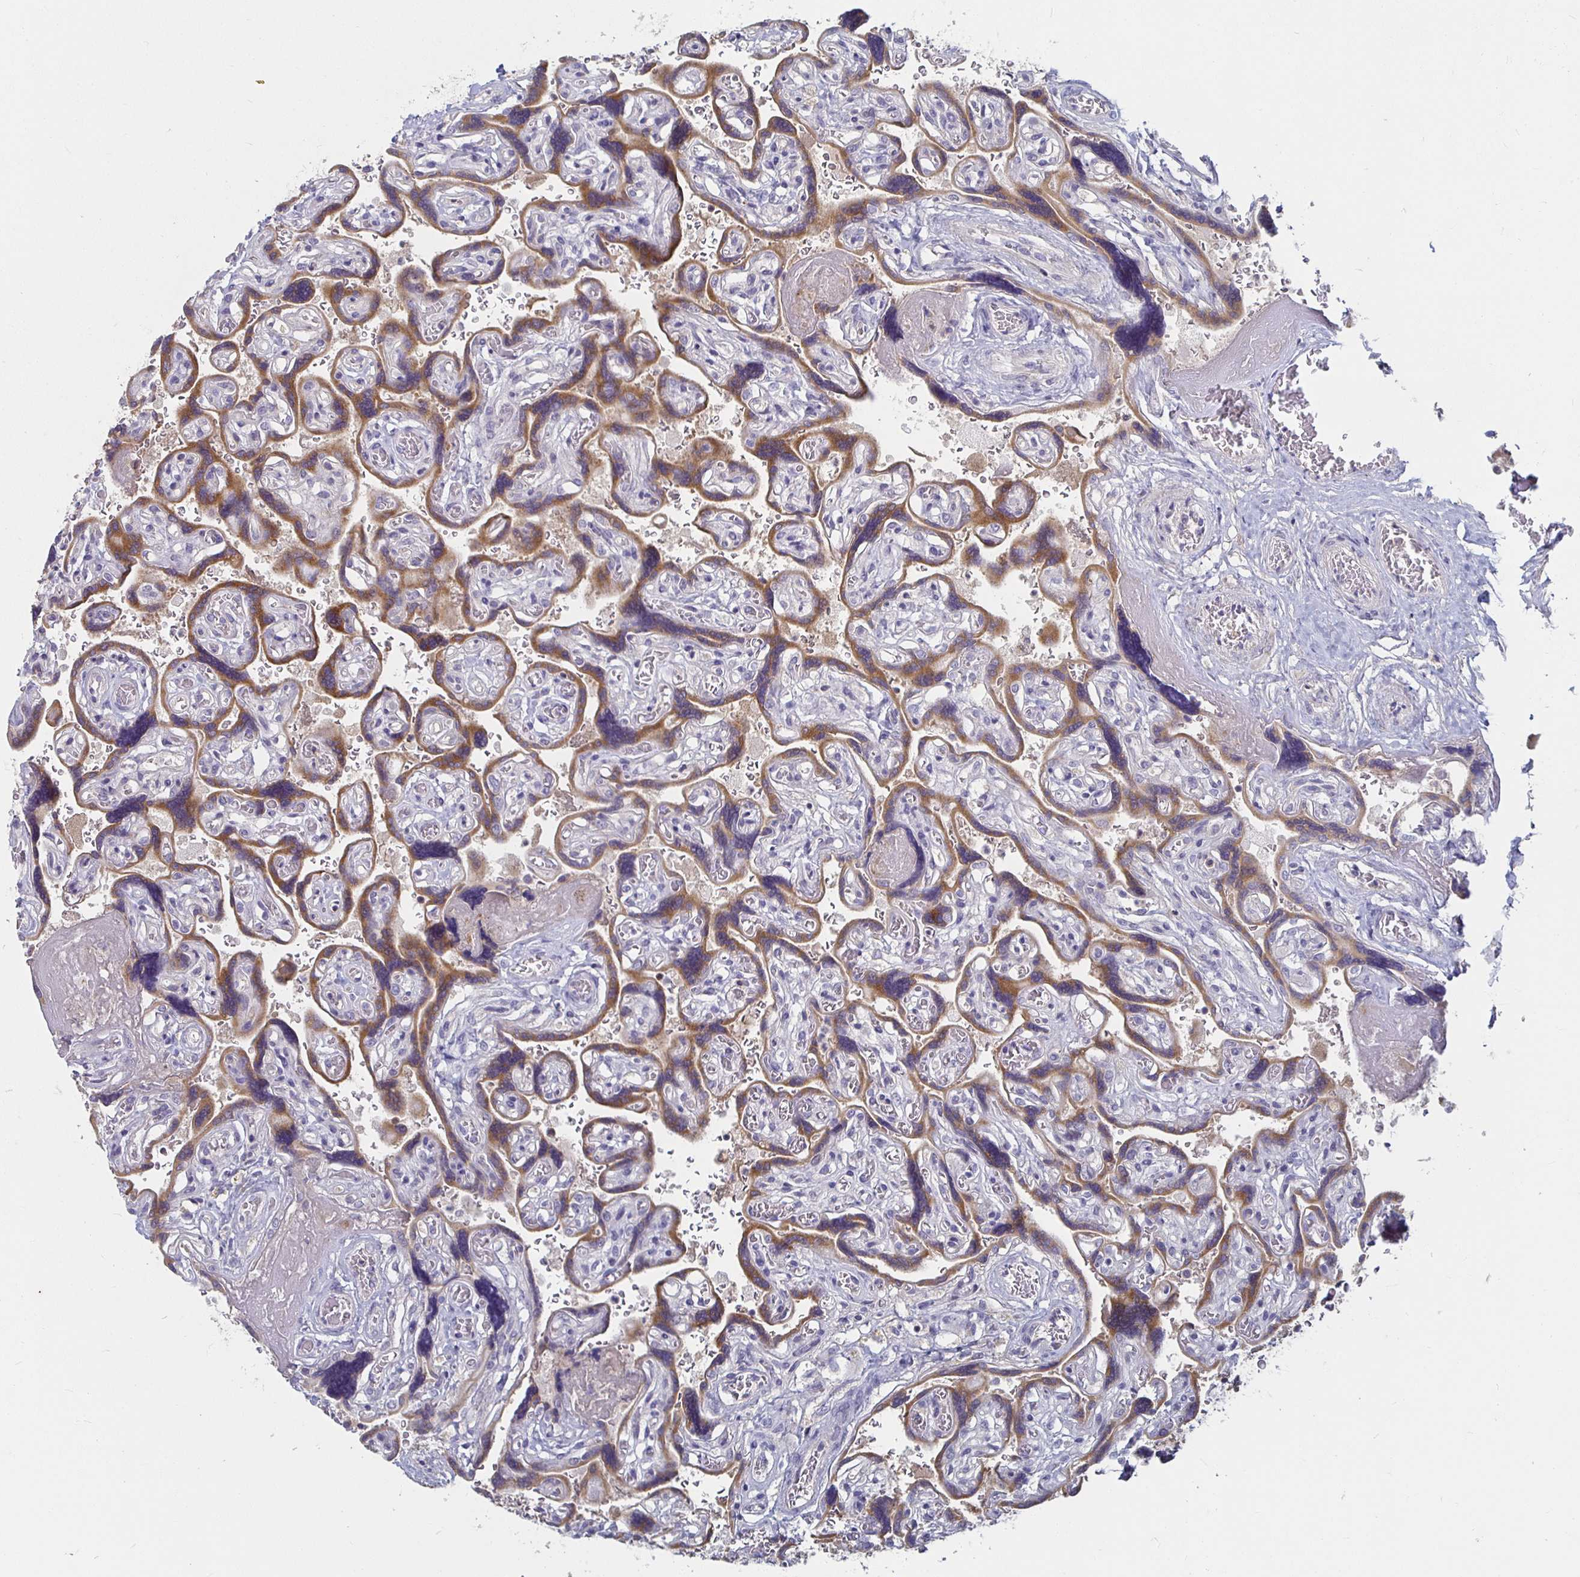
{"staining": {"intensity": "negative", "quantity": "none", "location": "none"}, "tissue": "placenta", "cell_type": "Decidual cells", "image_type": "normal", "snomed": [{"axis": "morphology", "description": "Normal tissue, NOS"}, {"axis": "topography", "description": "Placenta"}], "caption": "This is an immunohistochemistry (IHC) image of benign human placenta. There is no positivity in decidual cells.", "gene": "RNF144B", "patient": {"sex": "female", "age": 32}}